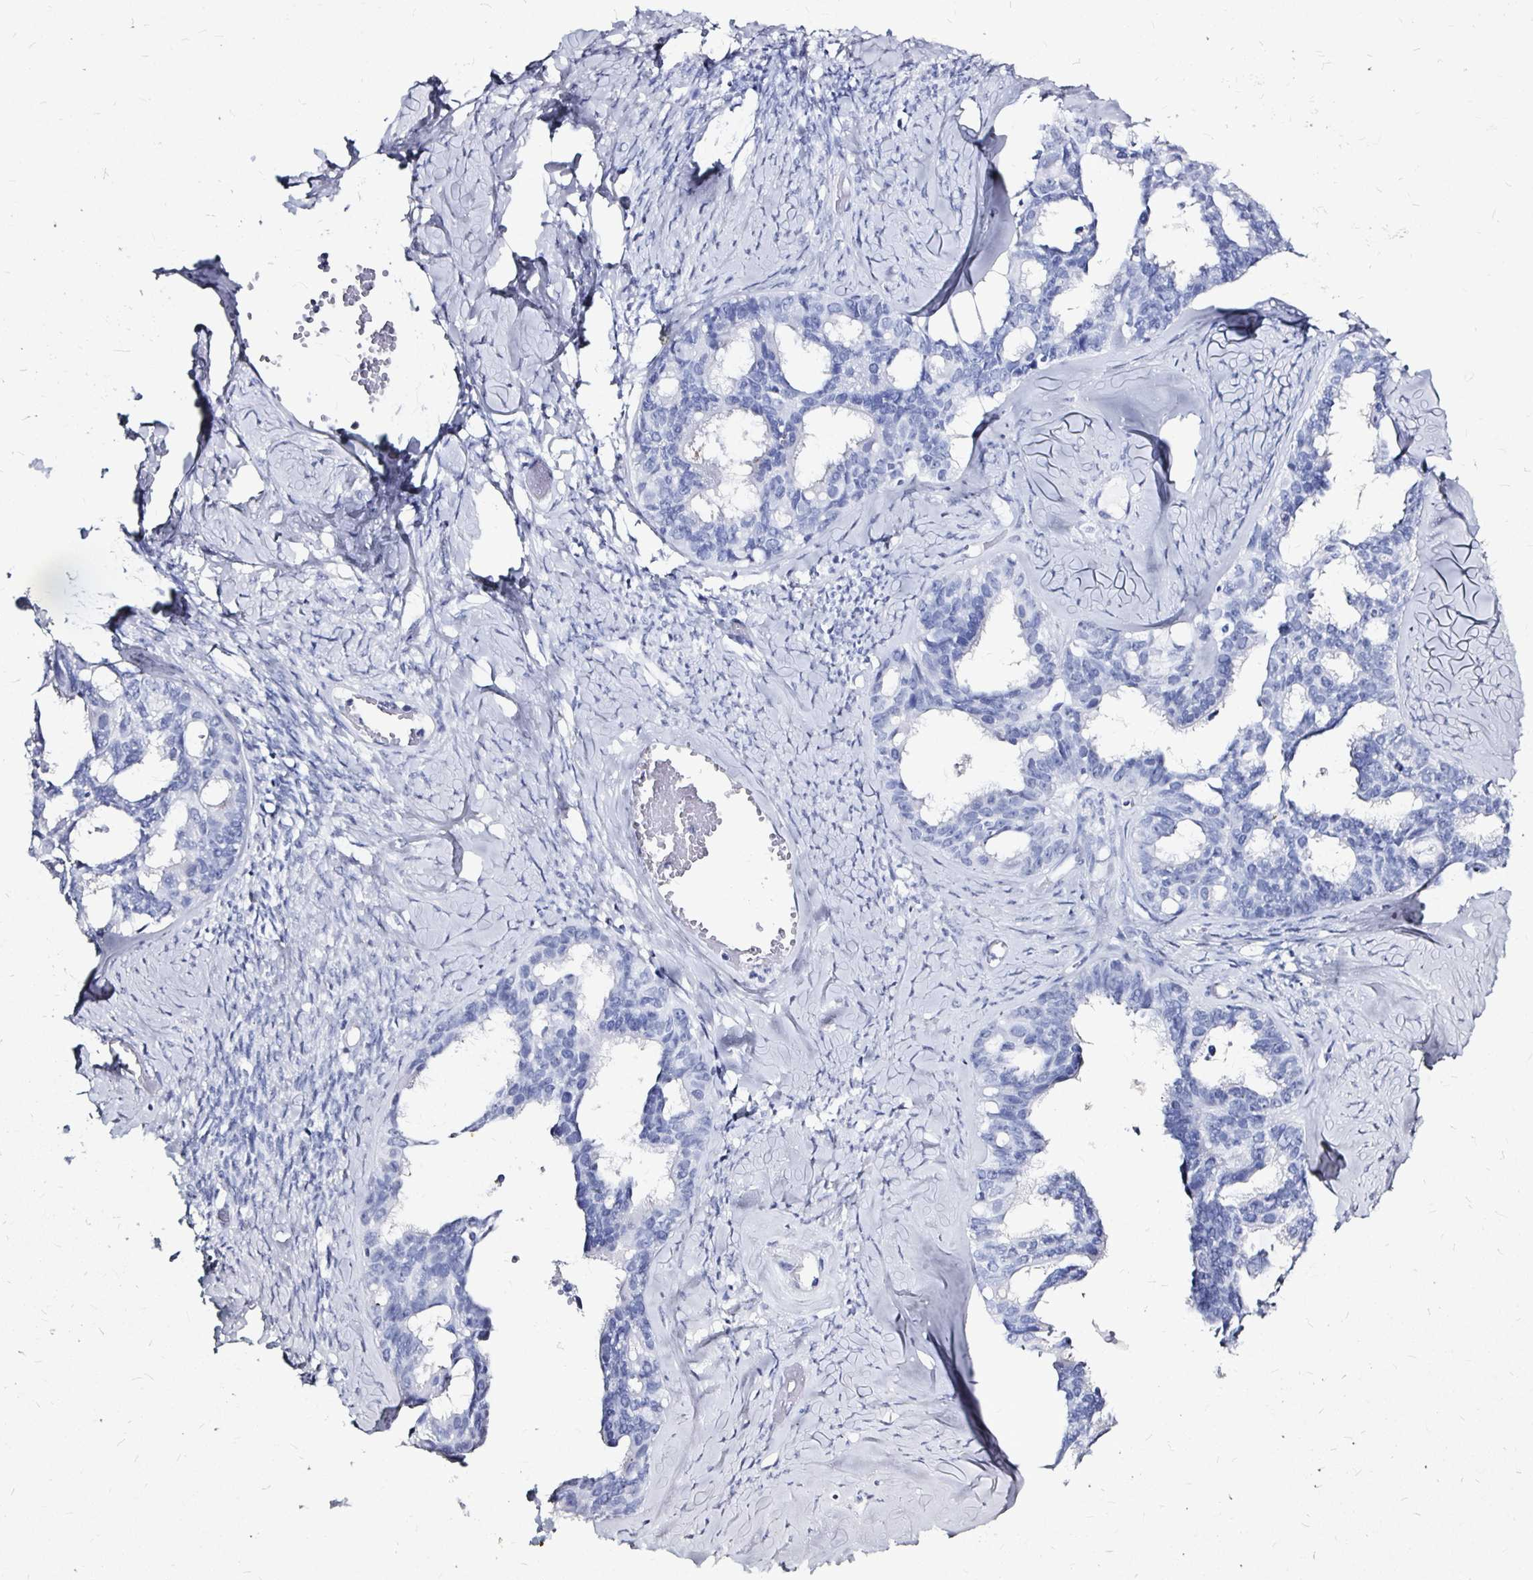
{"staining": {"intensity": "negative", "quantity": "none", "location": "none"}, "tissue": "ovarian cancer", "cell_type": "Tumor cells", "image_type": "cancer", "snomed": [{"axis": "morphology", "description": "Cystadenocarcinoma, serous, NOS"}, {"axis": "topography", "description": "Ovary"}], "caption": "Immunohistochemistry (IHC) of ovarian cancer demonstrates no expression in tumor cells.", "gene": "LUZP4", "patient": {"sex": "female", "age": 69}}